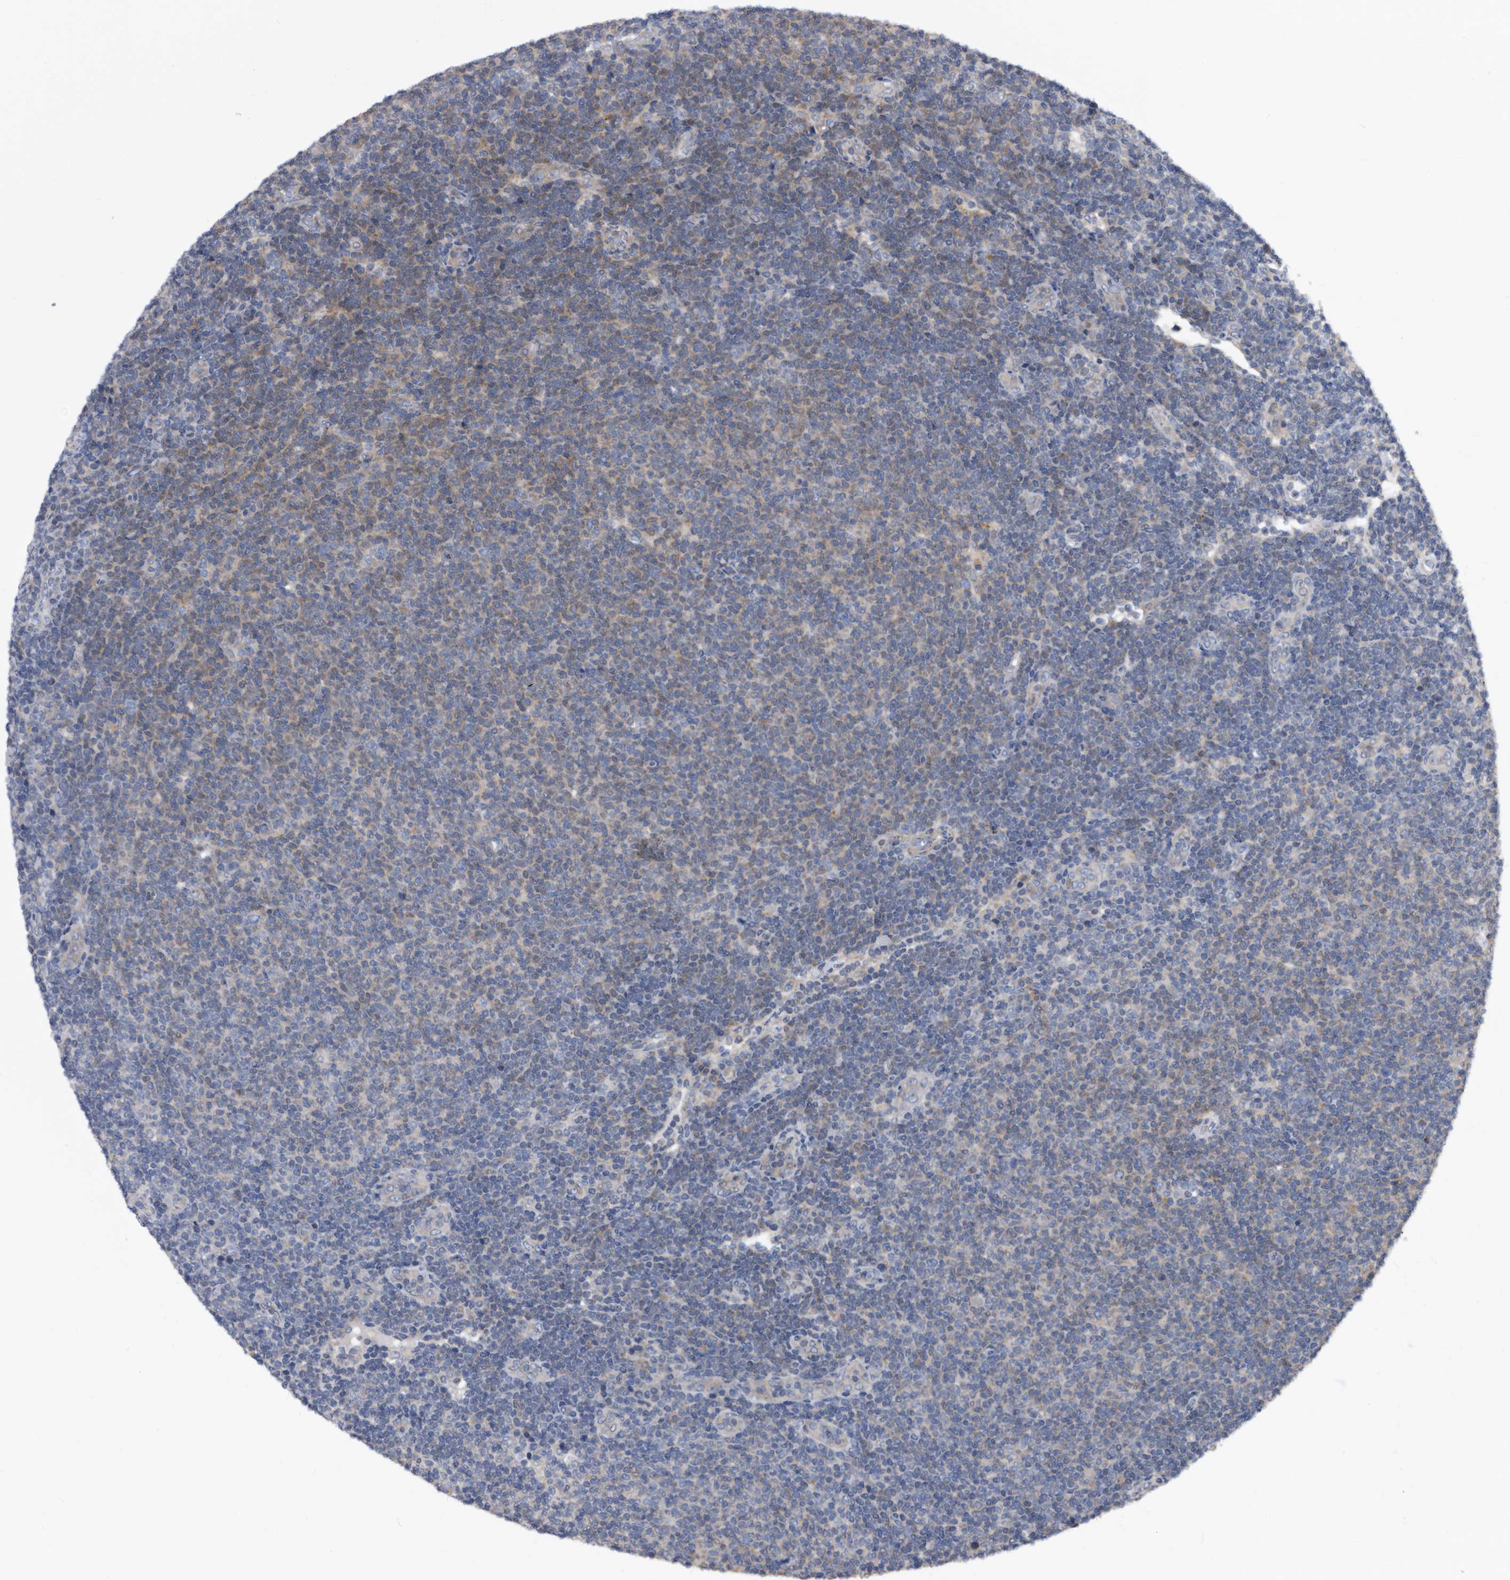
{"staining": {"intensity": "weak", "quantity": "<25%", "location": "cytoplasmic/membranous"}, "tissue": "lymphoma", "cell_type": "Tumor cells", "image_type": "cancer", "snomed": [{"axis": "morphology", "description": "Malignant lymphoma, non-Hodgkin's type, Low grade"}, {"axis": "topography", "description": "Lymph node"}], "caption": "This is an immunohistochemistry (IHC) photomicrograph of human low-grade malignant lymphoma, non-Hodgkin's type. There is no expression in tumor cells.", "gene": "BAIAP3", "patient": {"sex": "male", "age": 66}}